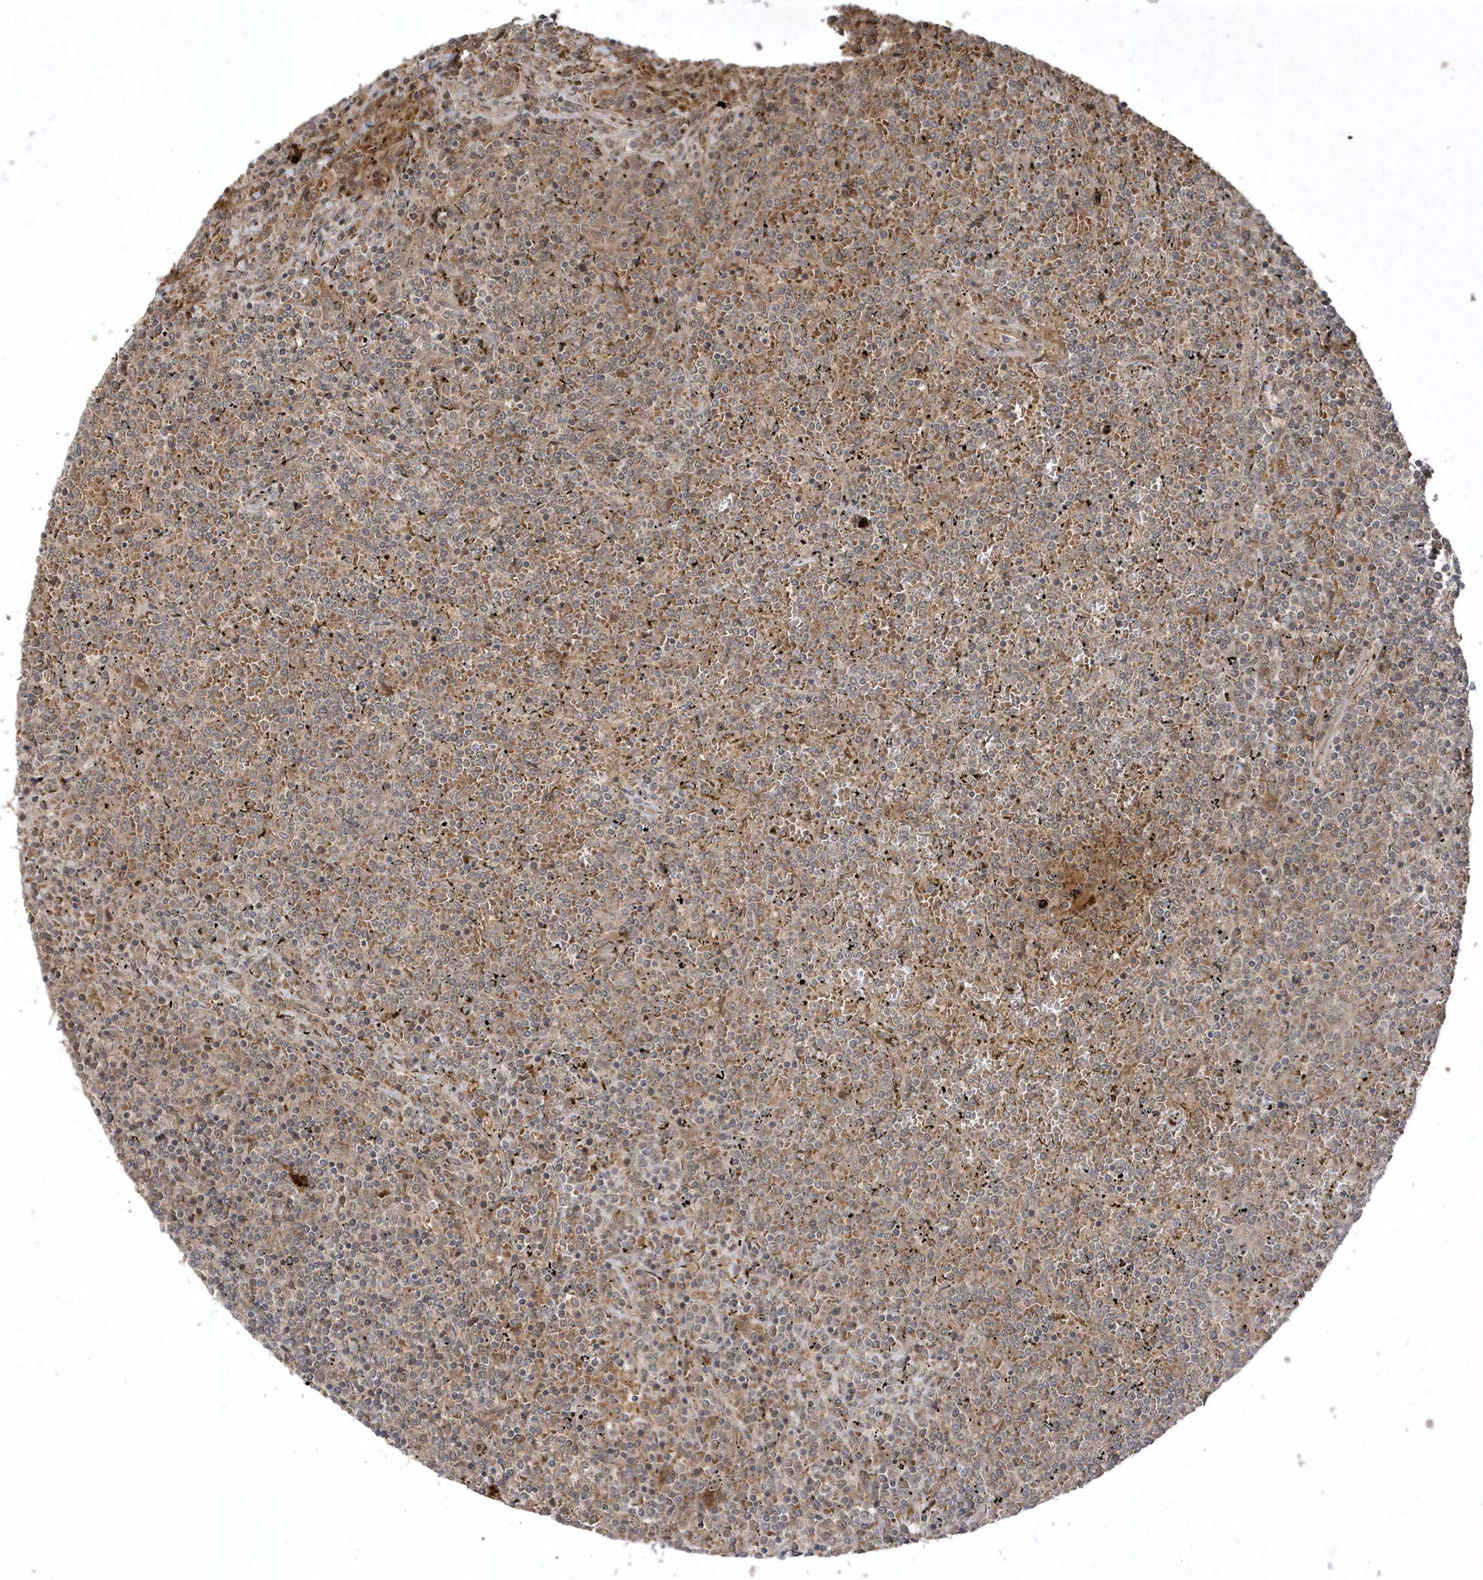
{"staining": {"intensity": "weak", "quantity": "<25%", "location": "cytoplasmic/membranous"}, "tissue": "lymphoma", "cell_type": "Tumor cells", "image_type": "cancer", "snomed": [{"axis": "morphology", "description": "Malignant lymphoma, non-Hodgkin's type, Low grade"}, {"axis": "topography", "description": "Spleen"}], "caption": "The image shows no significant expression in tumor cells of low-grade malignant lymphoma, non-Hodgkin's type. Nuclei are stained in blue.", "gene": "FAM83C", "patient": {"sex": "female", "age": 19}}